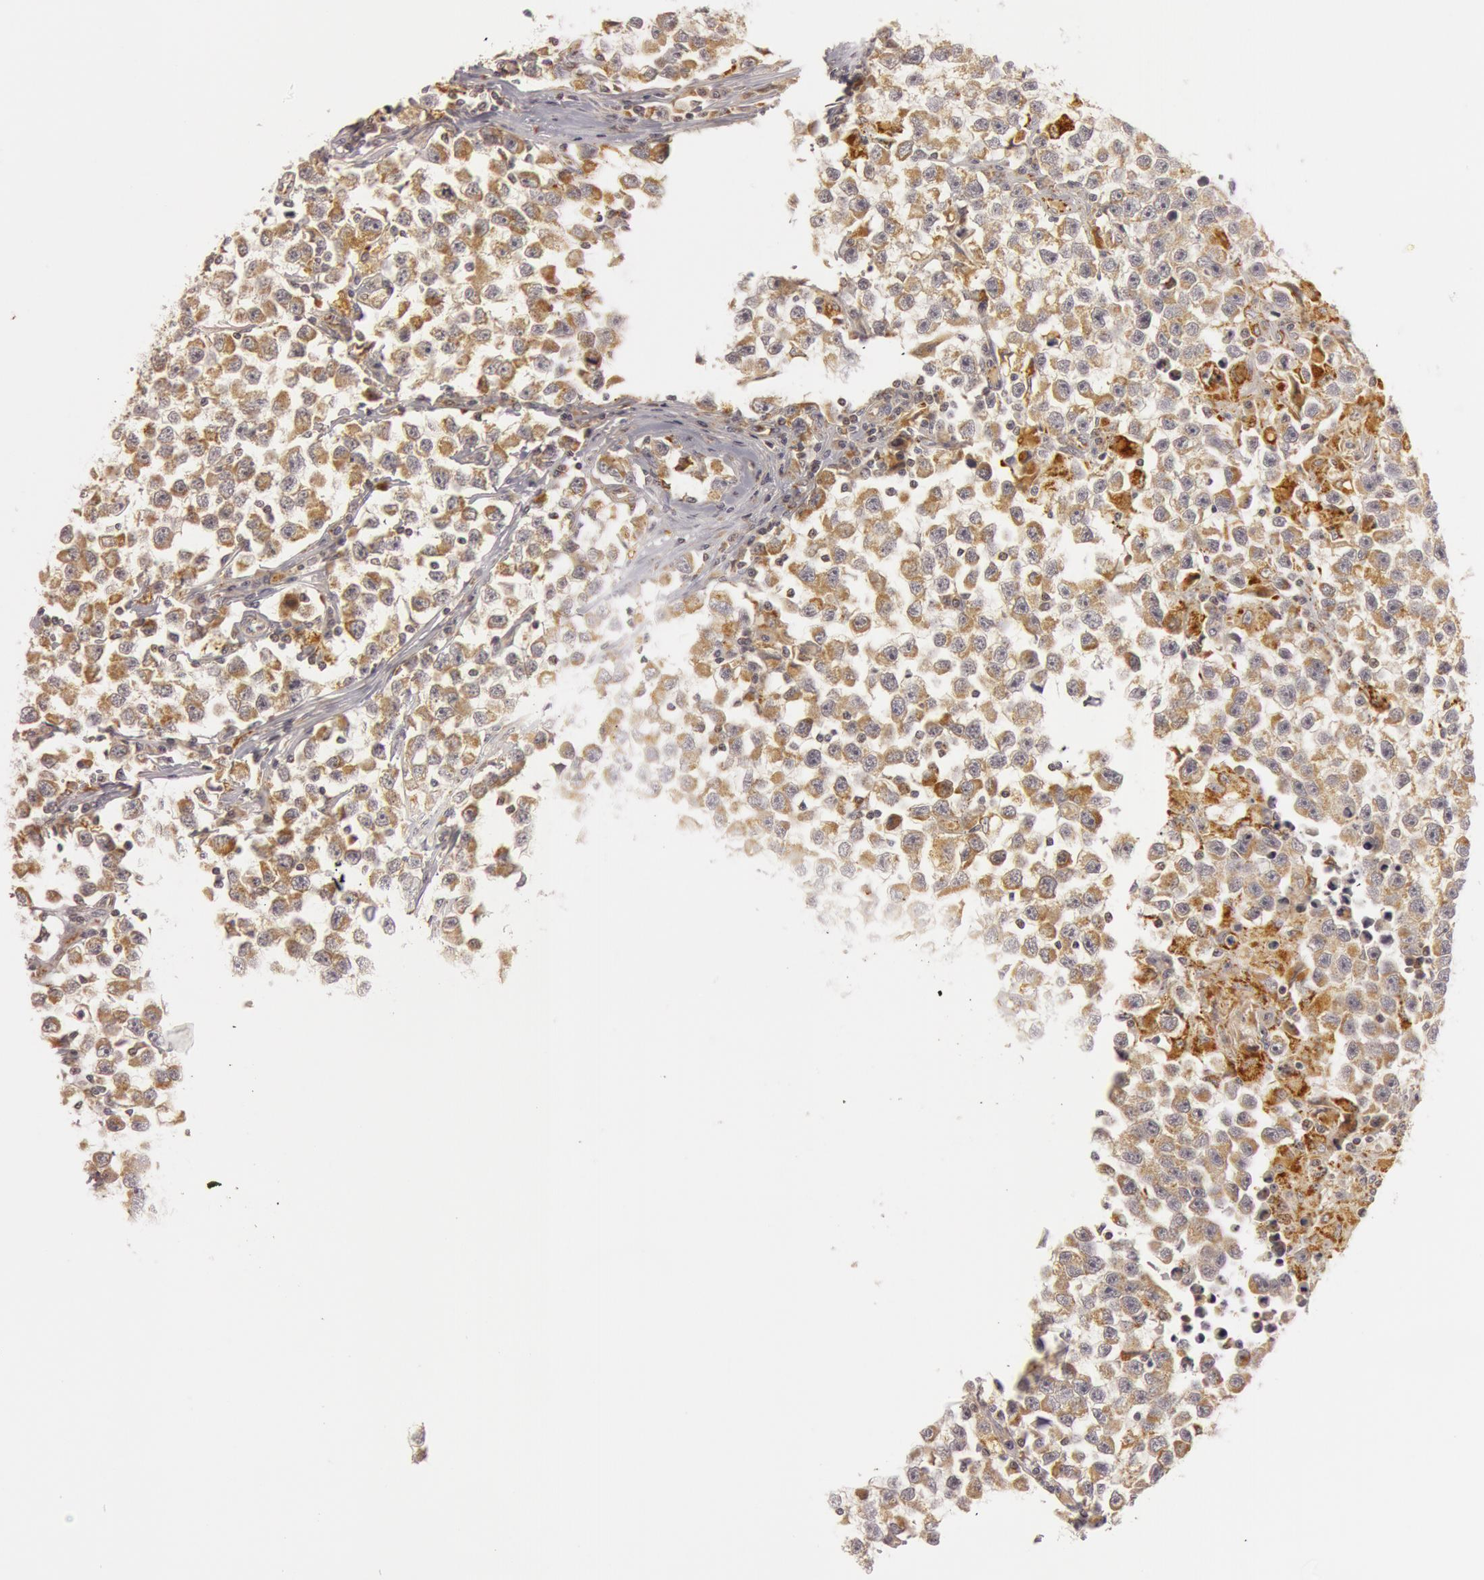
{"staining": {"intensity": "moderate", "quantity": ">75%", "location": "cytoplasmic/membranous"}, "tissue": "testis cancer", "cell_type": "Tumor cells", "image_type": "cancer", "snomed": [{"axis": "morphology", "description": "Seminoma, NOS"}, {"axis": "topography", "description": "Testis"}], "caption": "Seminoma (testis) was stained to show a protein in brown. There is medium levels of moderate cytoplasmic/membranous expression in about >75% of tumor cells.", "gene": "C7", "patient": {"sex": "male", "age": 33}}